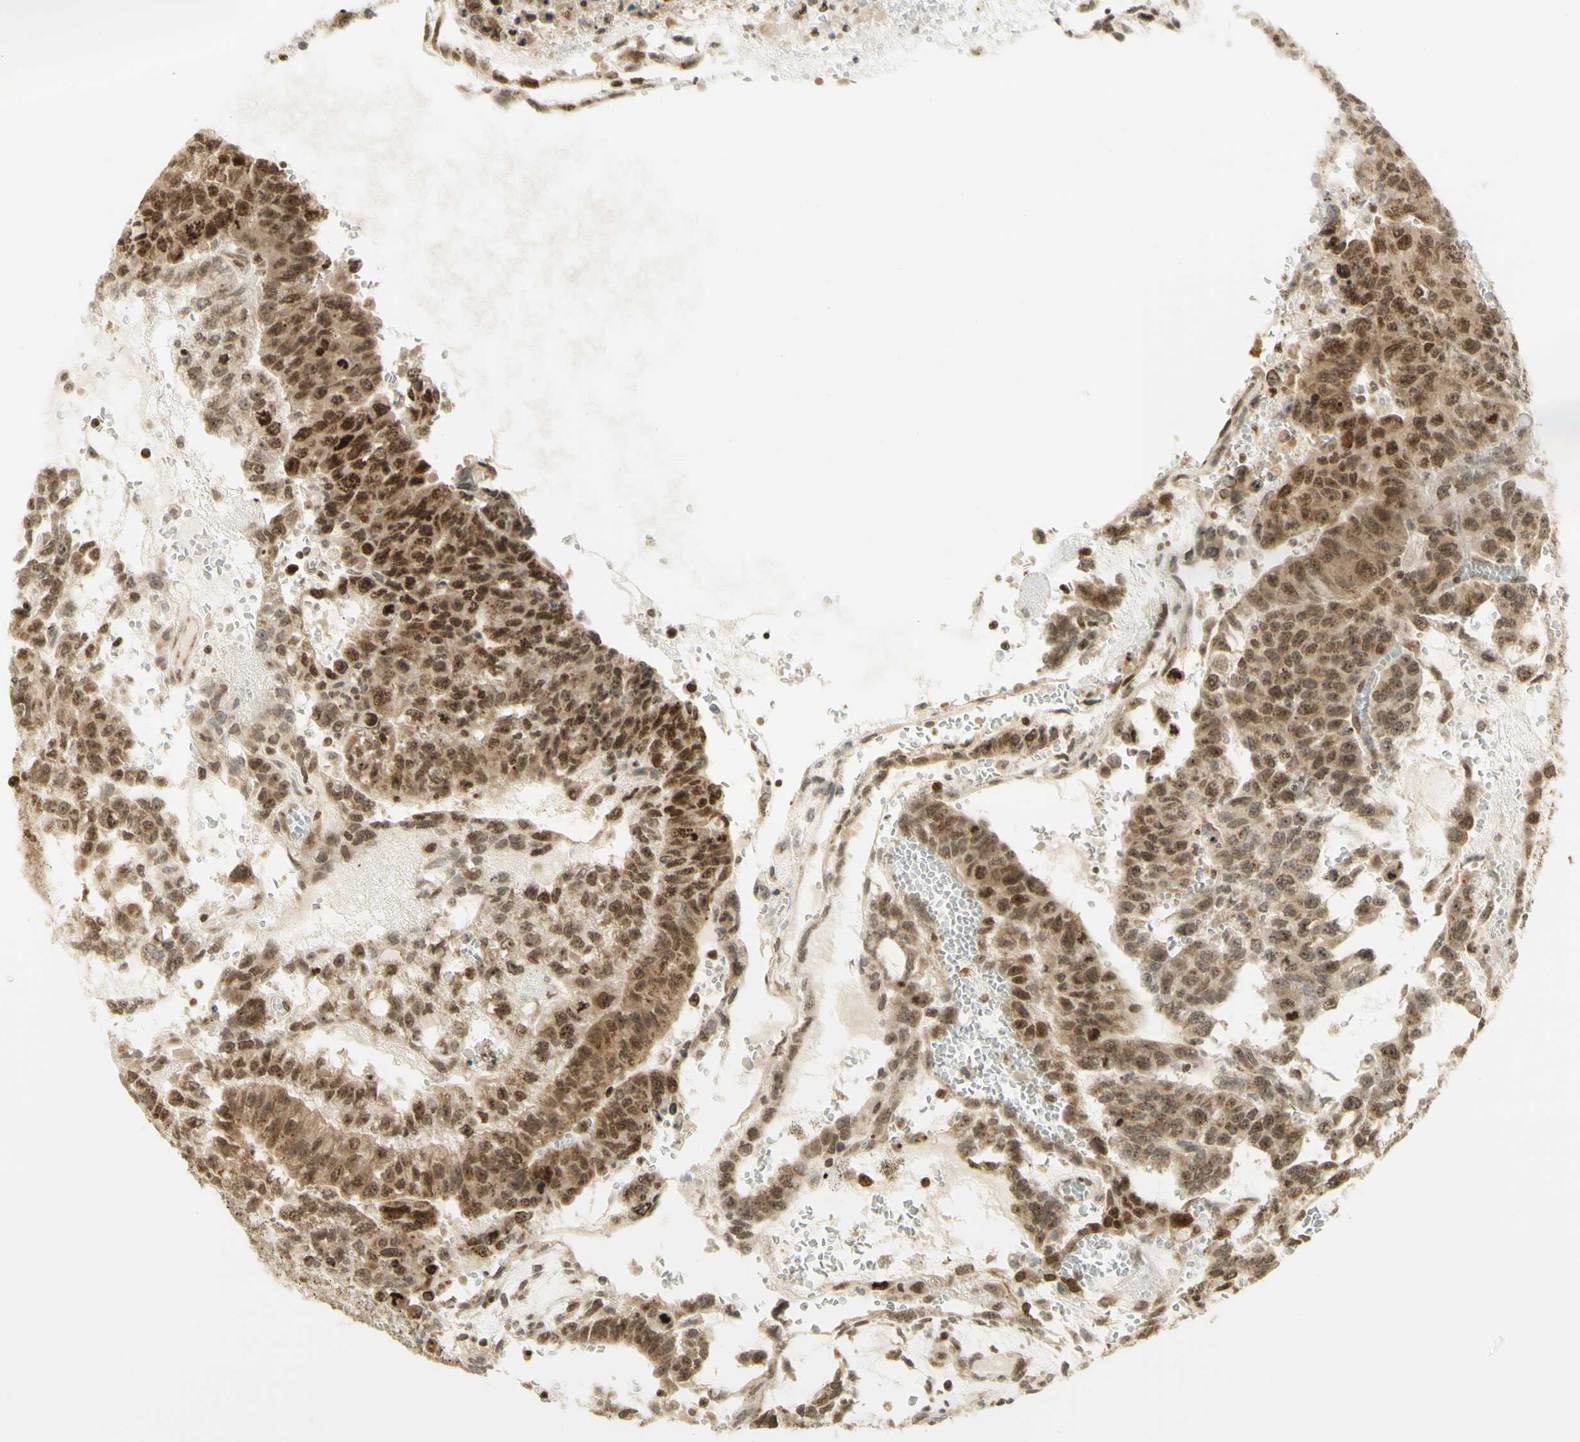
{"staining": {"intensity": "moderate", "quantity": ">75%", "location": "cytoplasmic/membranous,nuclear"}, "tissue": "testis cancer", "cell_type": "Tumor cells", "image_type": "cancer", "snomed": [{"axis": "morphology", "description": "Seminoma, NOS"}, {"axis": "morphology", "description": "Carcinoma, Embryonal, NOS"}, {"axis": "topography", "description": "Testis"}], "caption": "Protein staining displays moderate cytoplasmic/membranous and nuclear positivity in approximately >75% of tumor cells in seminoma (testis).", "gene": "KIF11", "patient": {"sex": "male", "age": 52}}